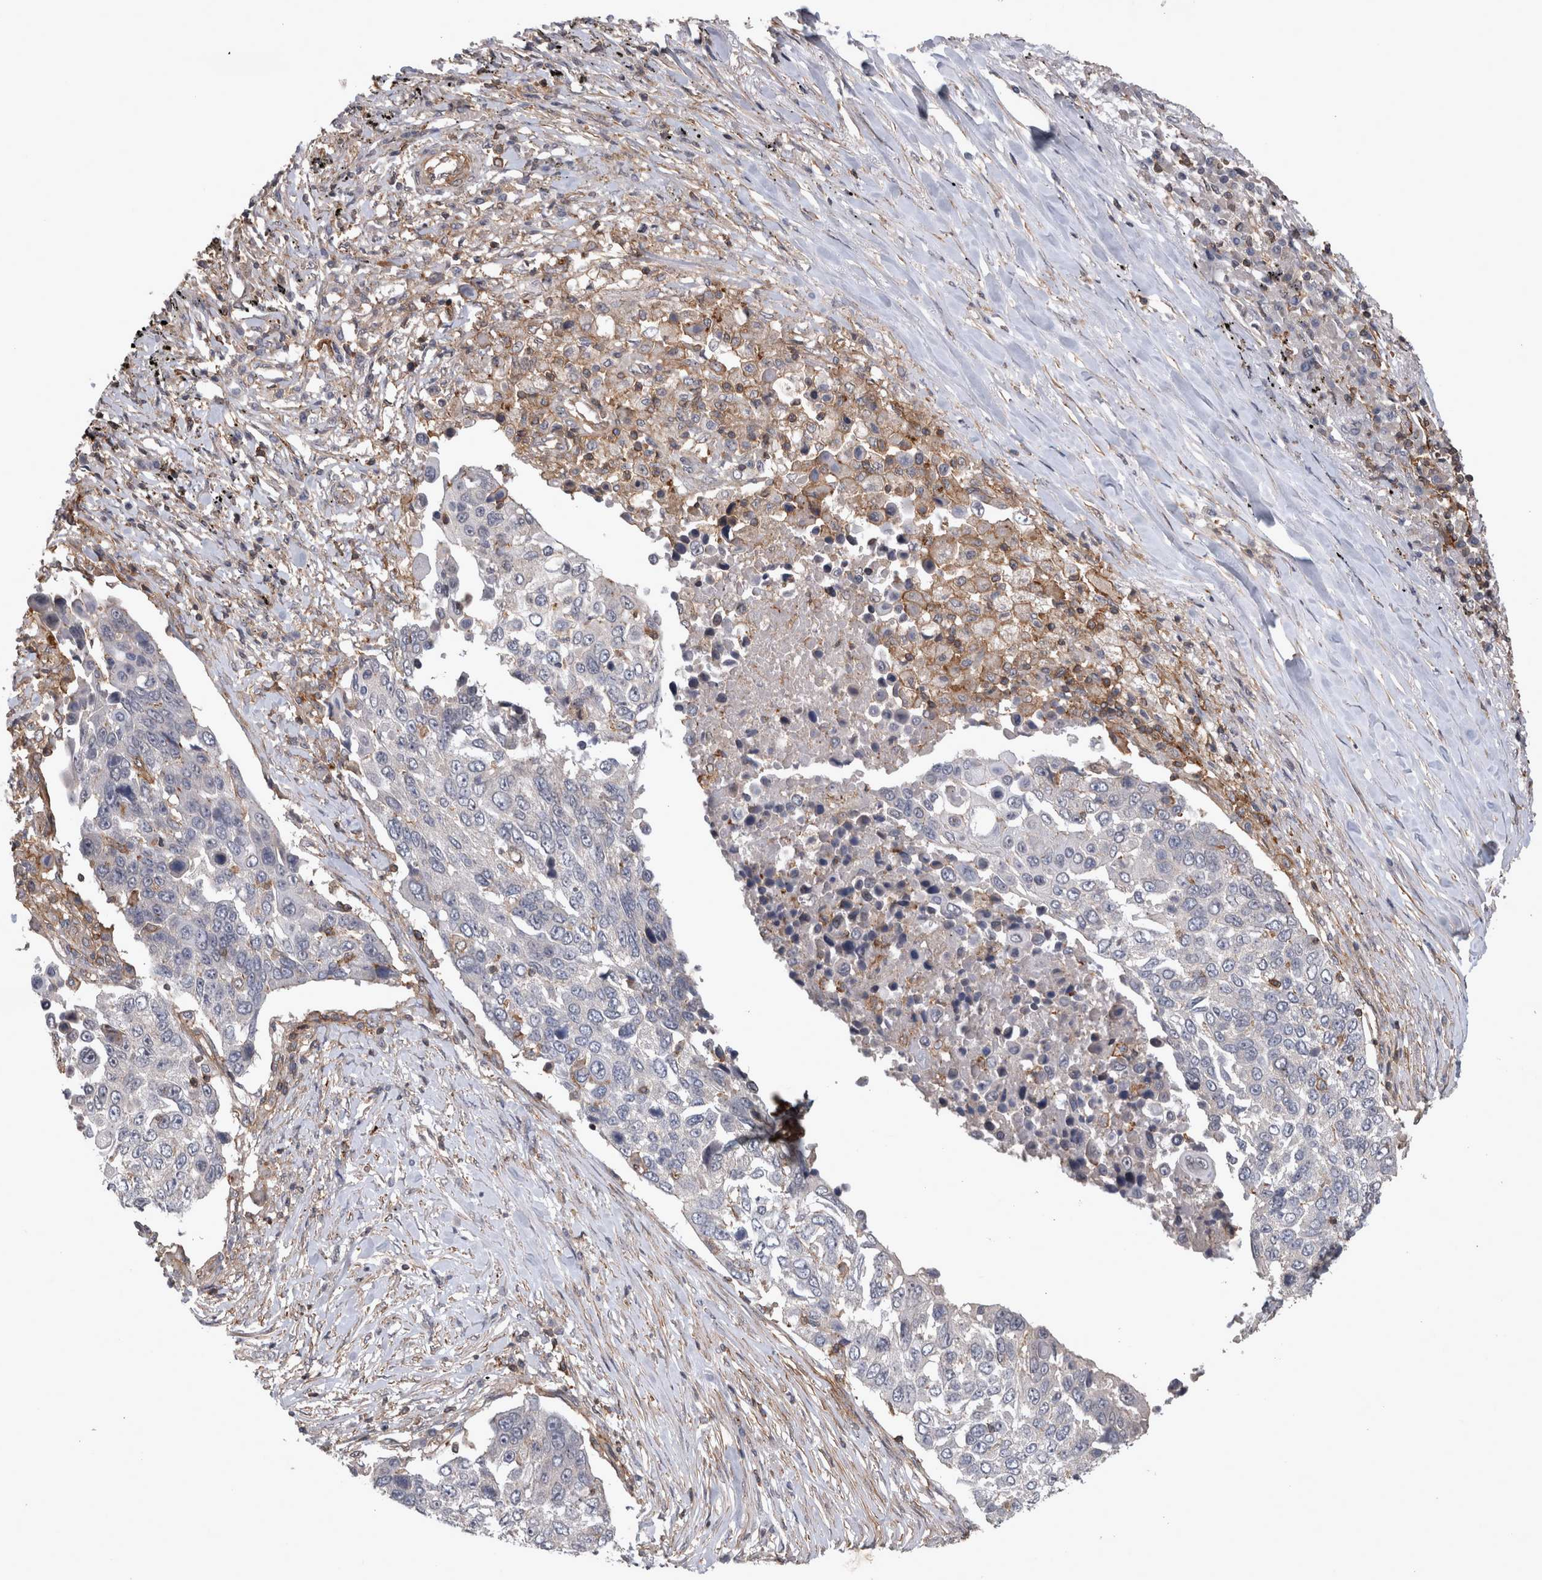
{"staining": {"intensity": "negative", "quantity": "none", "location": "none"}, "tissue": "lung cancer", "cell_type": "Tumor cells", "image_type": "cancer", "snomed": [{"axis": "morphology", "description": "Squamous cell carcinoma, NOS"}, {"axis": "topography", "description": "Lung"}], "caption": "Immunohistochemistry image of neoplastic tissue: lung cancer (squamous cell carcinoma) stained with DAB (3,3'-diaminobenzidine) demonstrates no significant protein expression in tumor cells.", "gene": "SPATA48", "patient": {"sex": "male", "age": 66}}